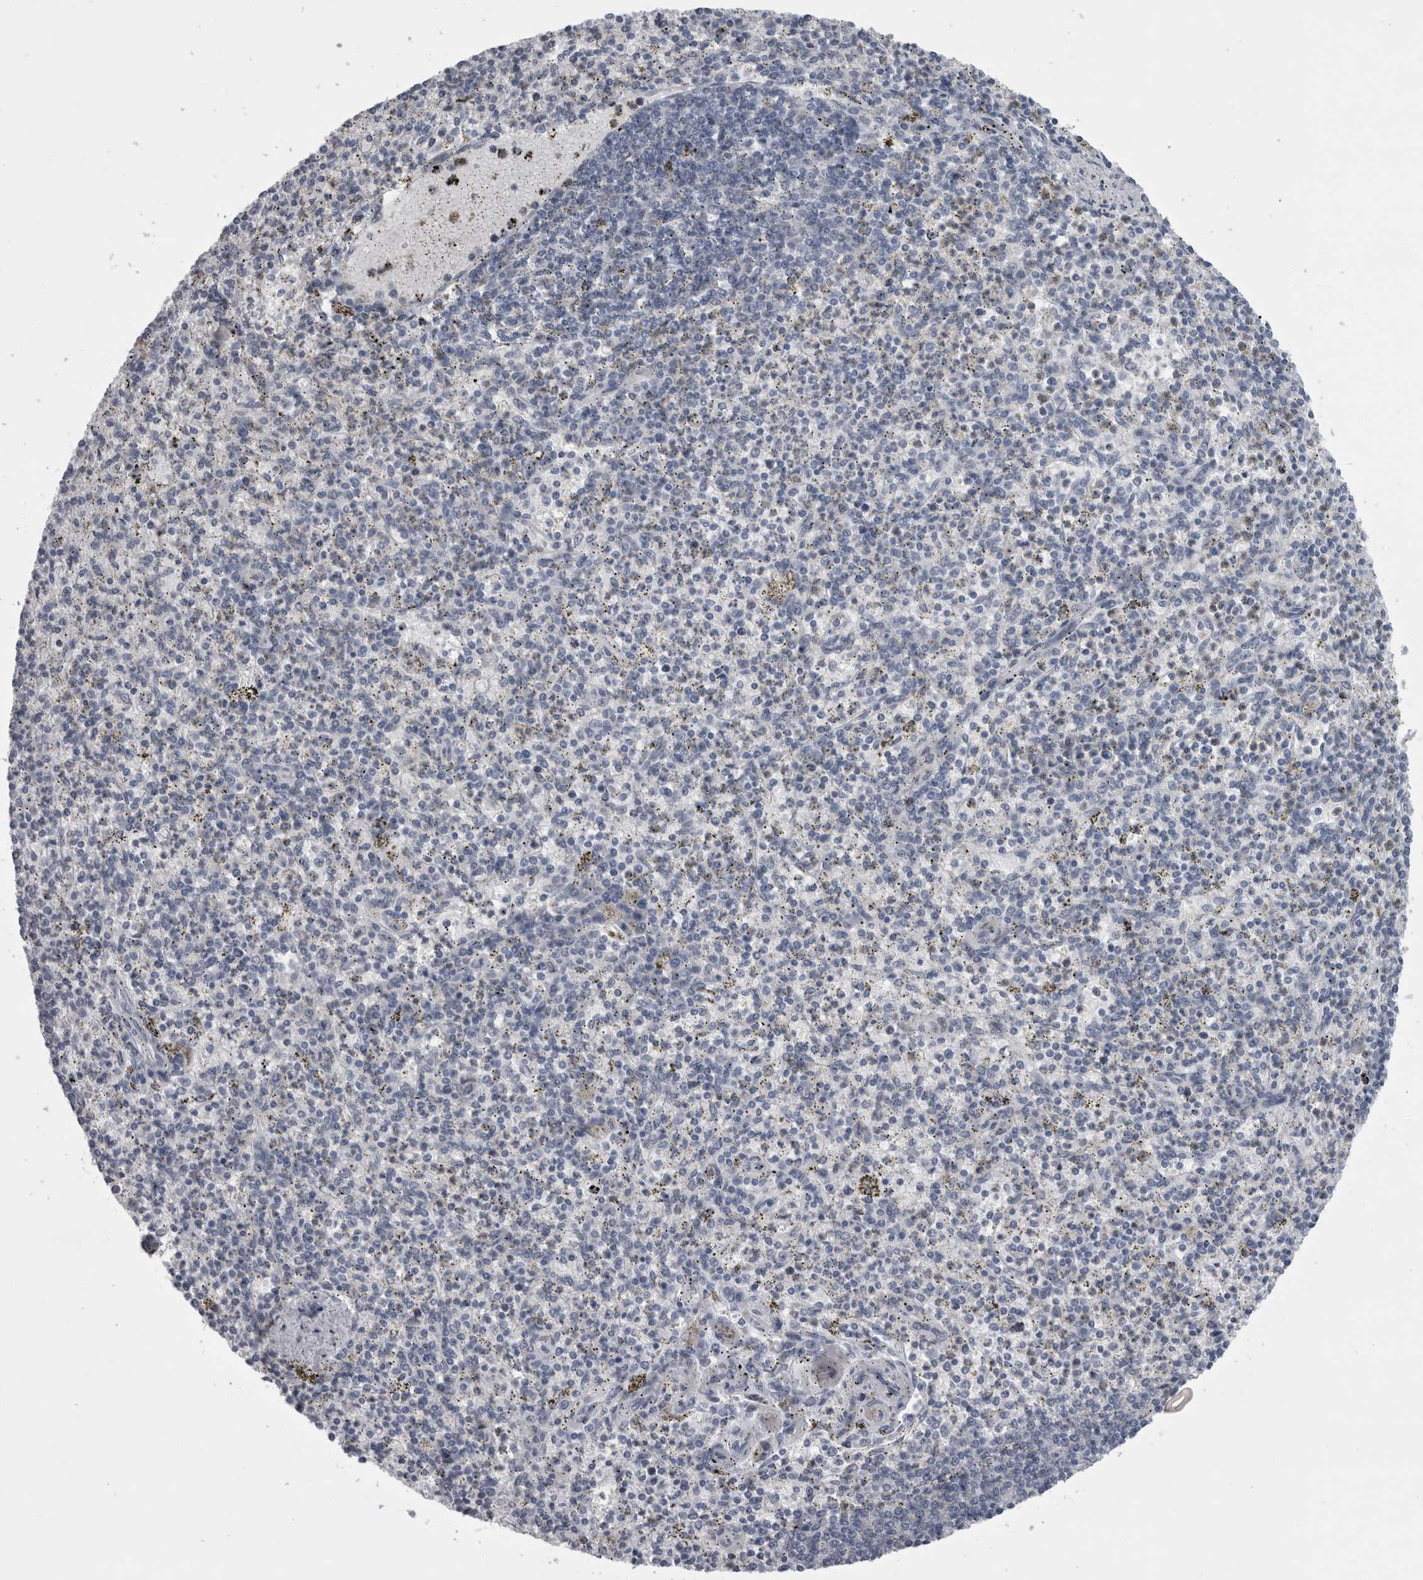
{"staining": {"intensity": "weak", "quantity": "<25%", "location": "nuclear"}, "tissue": "spleen", "cell_type": "Cells in red pulp", "image_type": "normal", "snomed": [{"axis": "morphology", "description": "Normal tissue, NOS"}, {"axis": "topography", "description": "Spleen"}], "caption": "Immunohistochemical staining of normal spleen exhibits no significant expression in cells in red pulp.", "gene": "C1orf54", "patient": {"sex": "male", "age": 72}}